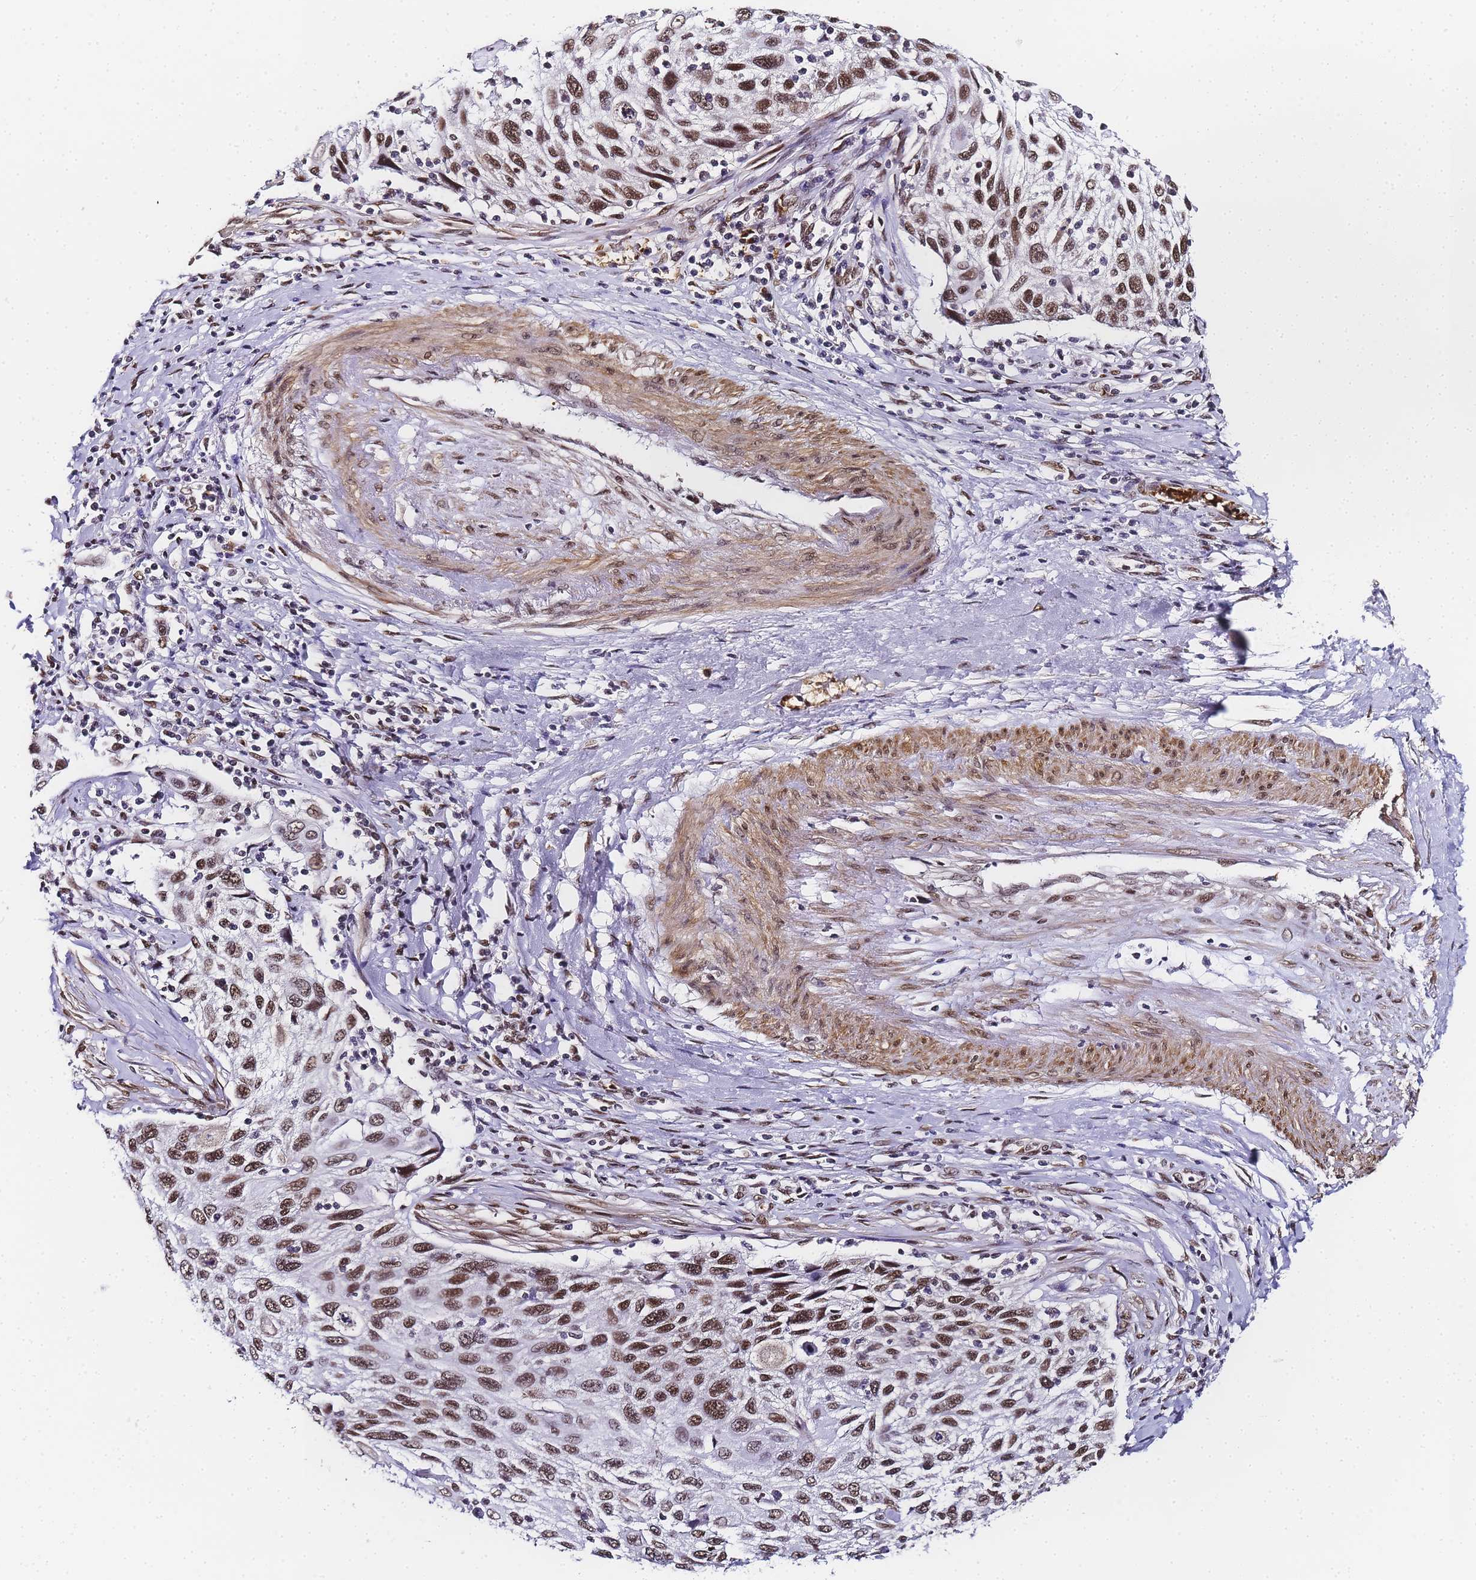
{"staining": {"intensity": "moderate", "quantity": ">75%", "location": "nuclear"}, "tissue": "cervical cancer", "cell_type": "Tumor cells", "image_type": "cancer", "snomed": [{"axis": "morphology", "description": "Squamous cell carcinoma, NOS"}, {"axis": "topography", "description": "Cervix"}], "caption": "Immunohistochemistry photomicrograph of neoplastic tissue: cervical cancer (squamous cell carcinoma) stained using immunohistochemistry demonstrates medium levels of moderate protein expression localized specifically in the nuclear of tumor cells, appearing as a nuclear brown color.", "gene": "POLR1A", "patient": {"sex": "female", "age": 70}}